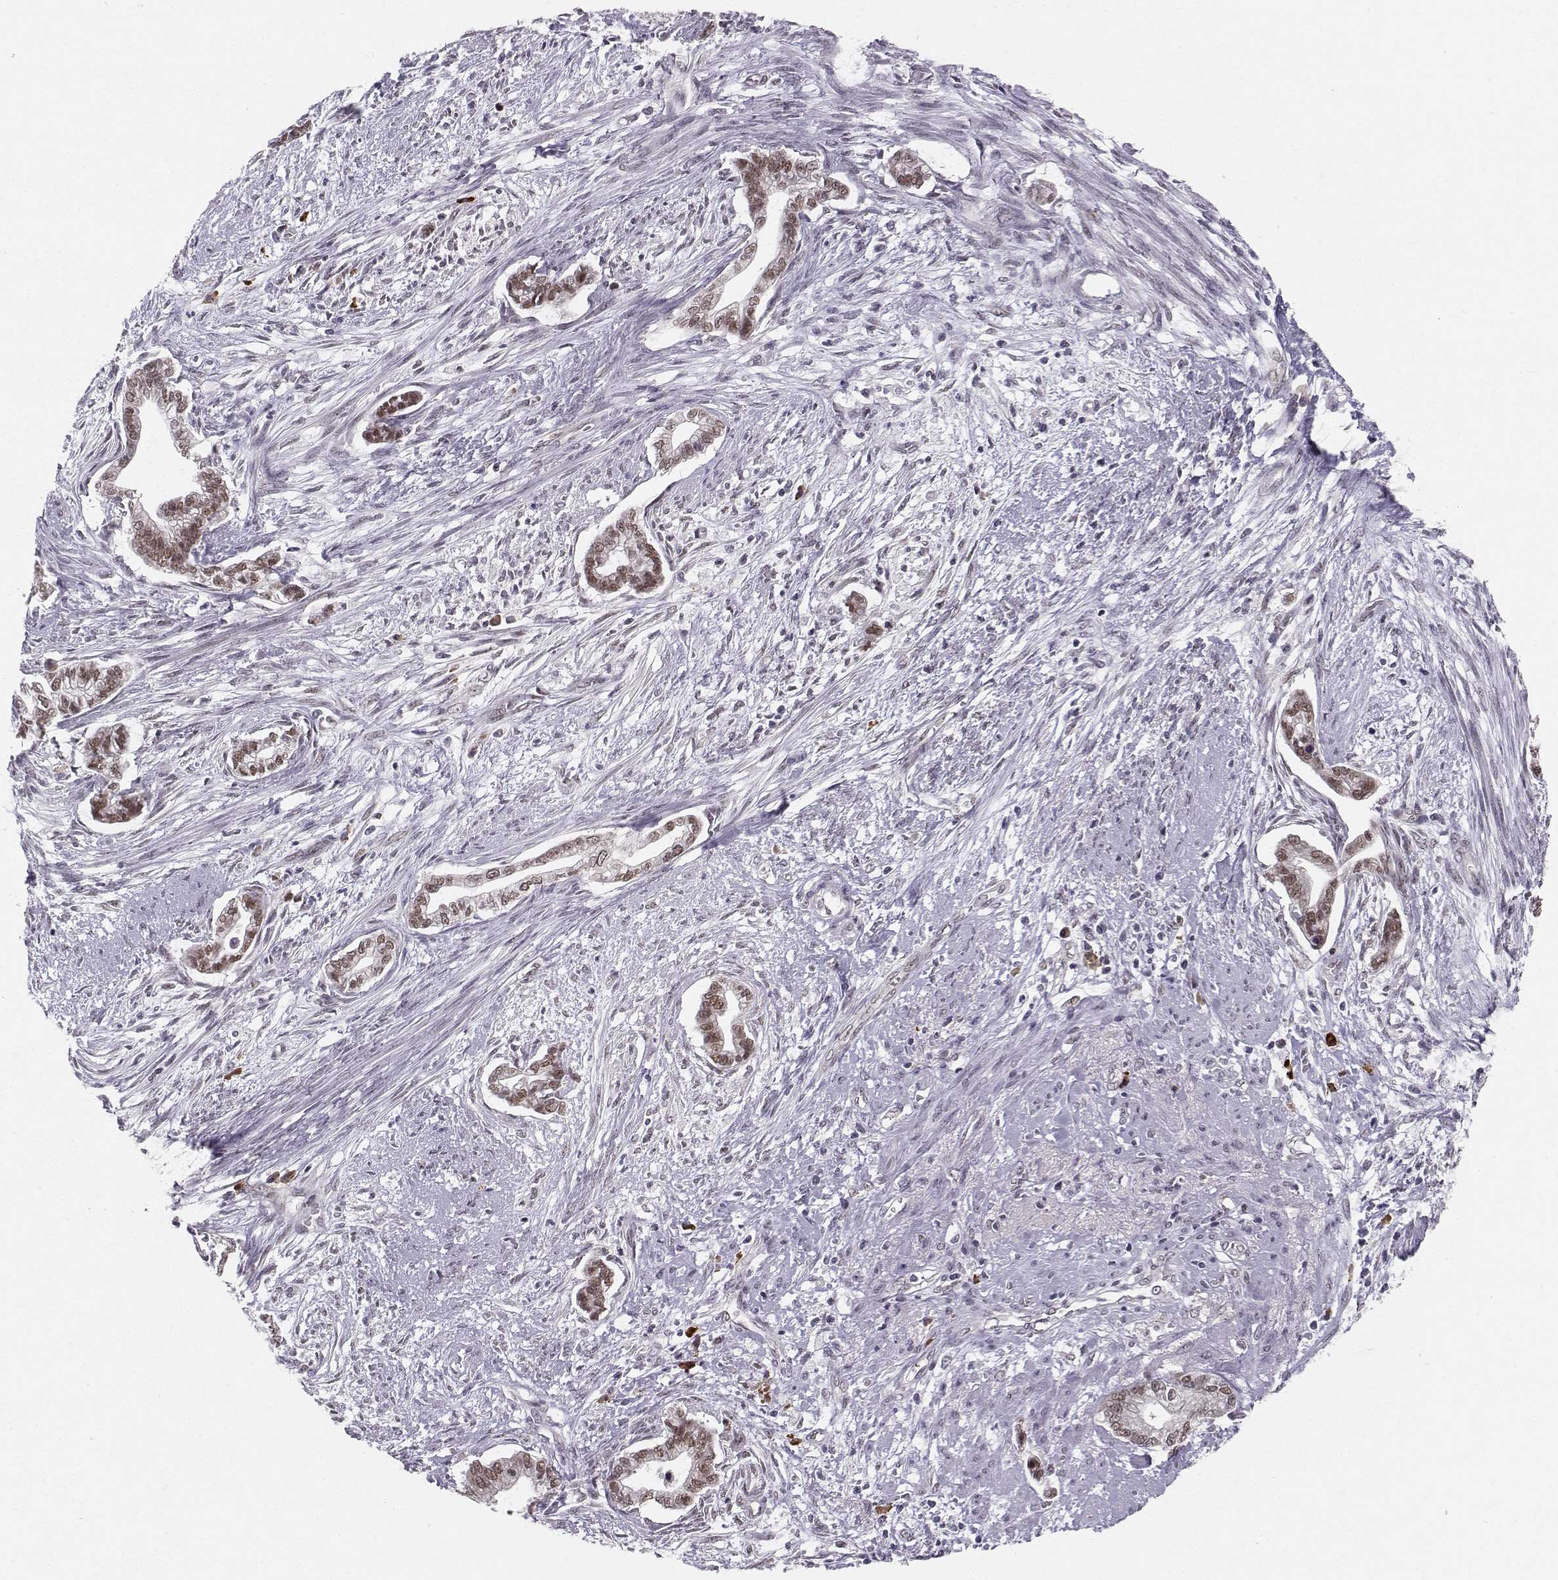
{"staining": {"intensity": "strong", "quantity": ">75%", "location": "nuclear"}, "tissue": "cervical cancer", "cell_type": "Tumor cells", "image_type": "cancer", "snomed": [{"axis": "morphology", "description": "Adenocarcinoma, NOS"}, {"axis": "topography", "description": "Cervix"}], "caption": "Protein staining displays strong nuclear staining in approximately >75% of tumor cells in cervical cancer.", "gene": "RPP38", "patient": {"sex": "female", "age": 62}}